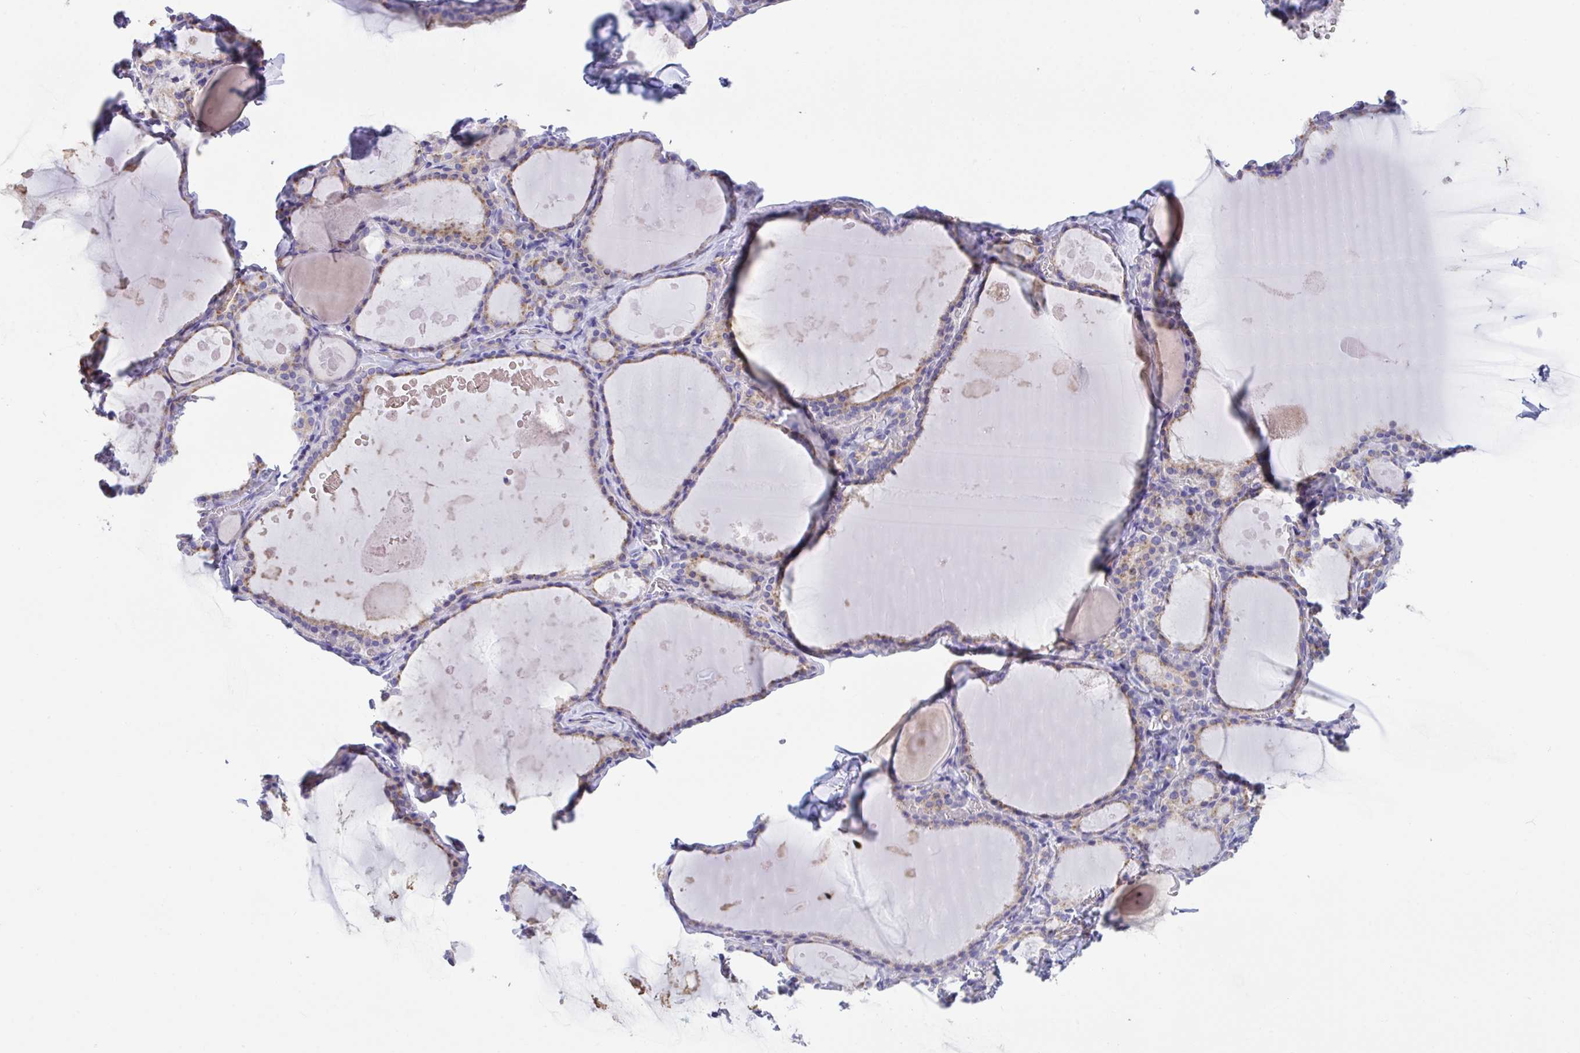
{"staining": {"intensity": "moderate", "quantity": "25%-75%", "location": "cytoplasmic/membranous"}, "tissue": "thyroid gland", "cell_type": "Glandular cells", "image_type": "normal", "snomed": [{"axis": "morphology", "description": "Normal tissue, NOS"}, {"axis": "topography", "description": "Thyroid gland"}], "caption": "Immunohistochemical staining of unremarkable human thyroid gland demonstrates moderate cytoplasmic/membranous protein expression in about 25%-75% of glandular cells. (IHC, brightfield microscopy, high magnification).", "gene": "TMEM106B", "patient": {"sex": "male", "age": 56}}